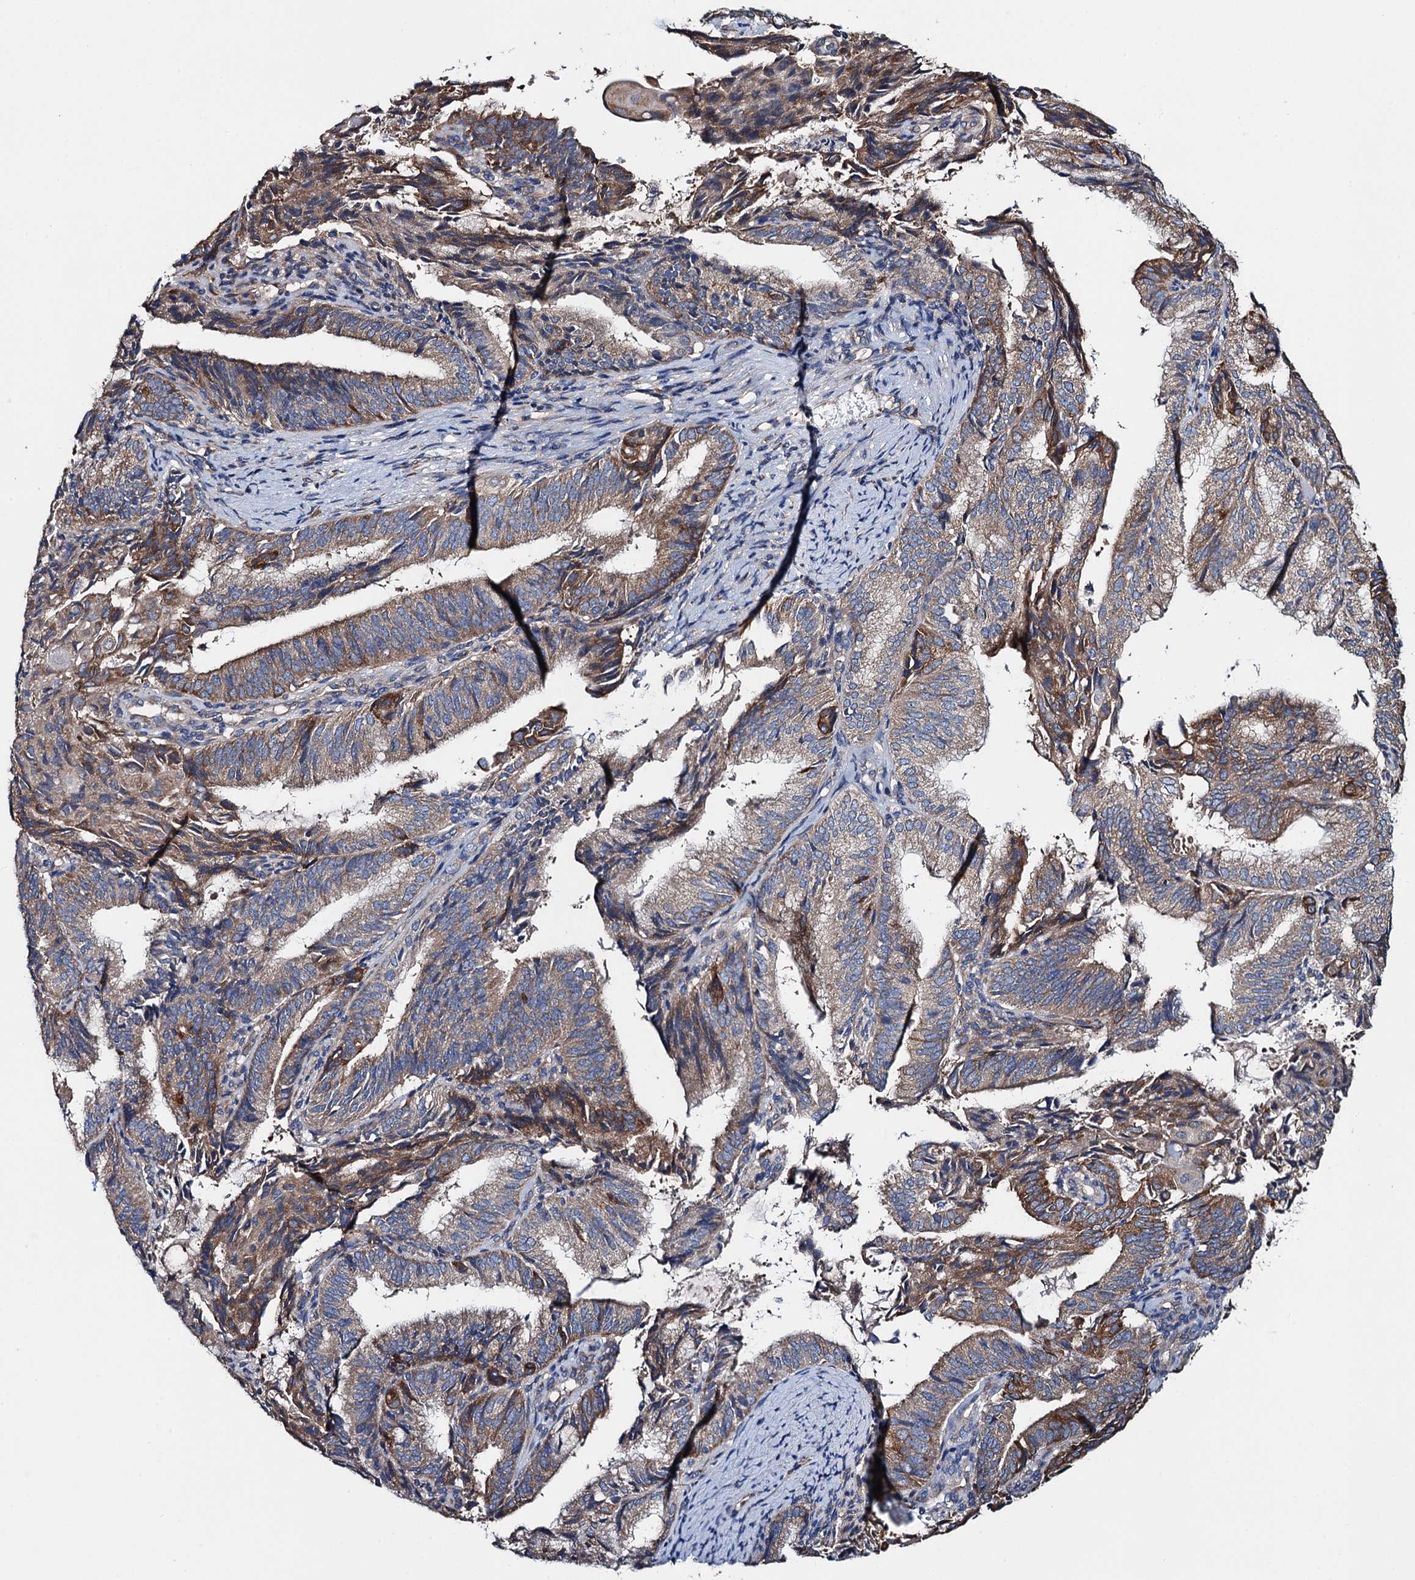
{"staining": {"intensity": "moderate", "quantity": "25%-75%", "location": "cytoplasmic/membranous"}, "tissue": "endometrial cancer", "cell_type": "Tumor cells", "image_type": "cancer", "snomed": [{"axis": "morphology", "description": "Adenocarcinoma, NOS"}, {"axis": "topography", "description": "Endometrium"}], "caption": "Endometrial cancer (adenocarcinoma) stained with DAB immunohistochemistry exhibits medium levels of moderate cytoplasmic/membranous expression in about 25%-75% of tumor cells. (Brightfield microscopy of DAB IHC at high magnification).", "gene": "ADCY9", "patient": {"sex": "female", "age": 49}}